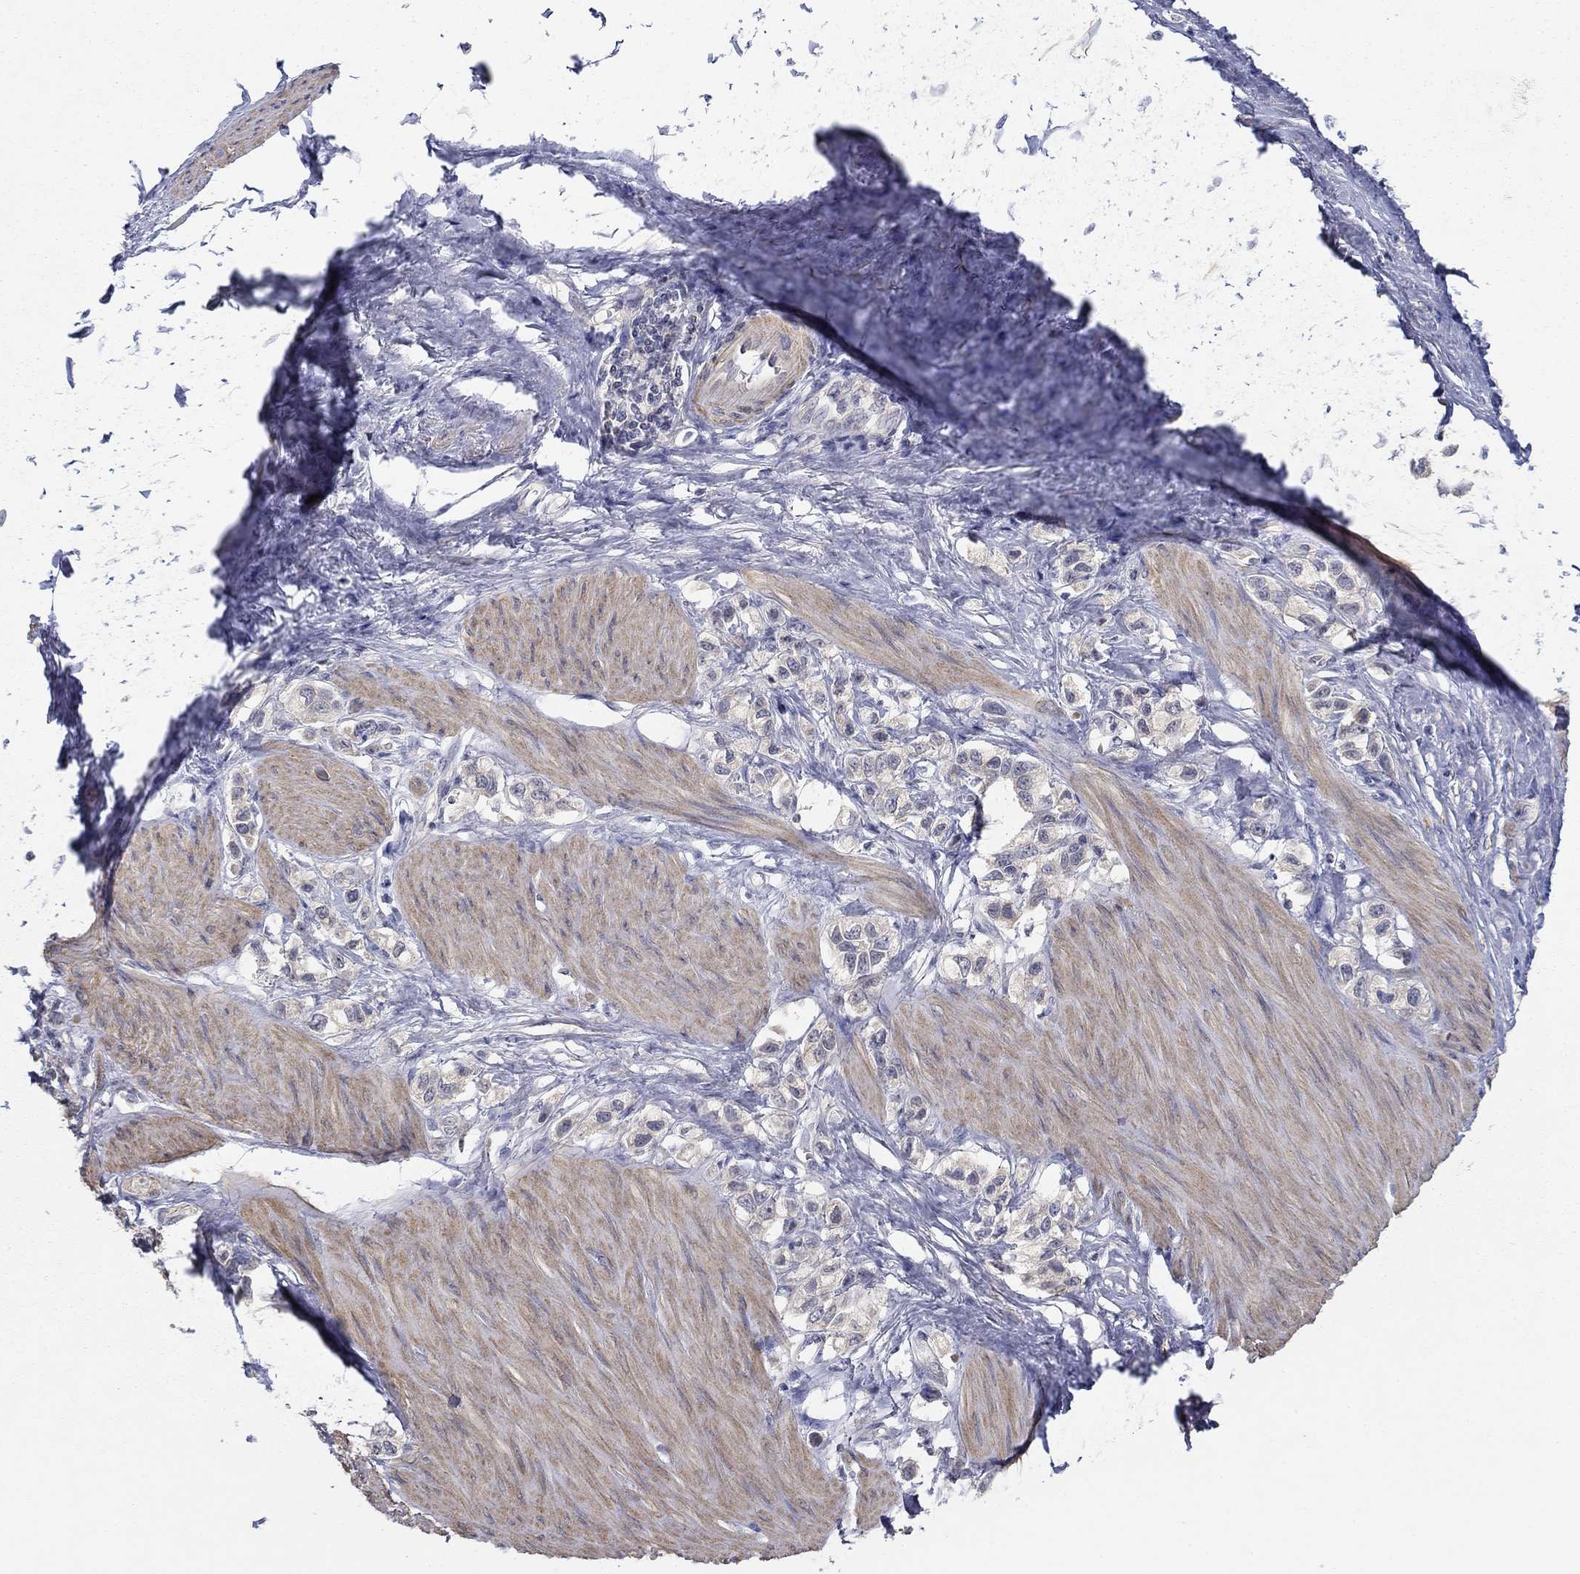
{"staining": {"intensity": "negative", "quantity": "none", "location": "none"}, "tissue": "stomach cancer", "cell_type": "Tumor cells", "image_type": "cancer", "snomed": [{"axis": "morphology", "description": "Normal tissue, NOS"}, {"axis": "morphology", "description": "Adenocarcinoma, NOS"}, {"axis": "morphology", "description": "Adenocarcinoma, High grade"}, {"axis": "topography", "description": "Stomach, upper"}, {"axis": "topography", "description": "Stomach"}], "caption": "This is a photomicrograph of immunohistochemistry (IHC) staining of stomach cancer, which shows no expression in tumor cells.", "gene": "GRK7", "patient": {"sex": "female", "age": 65}}